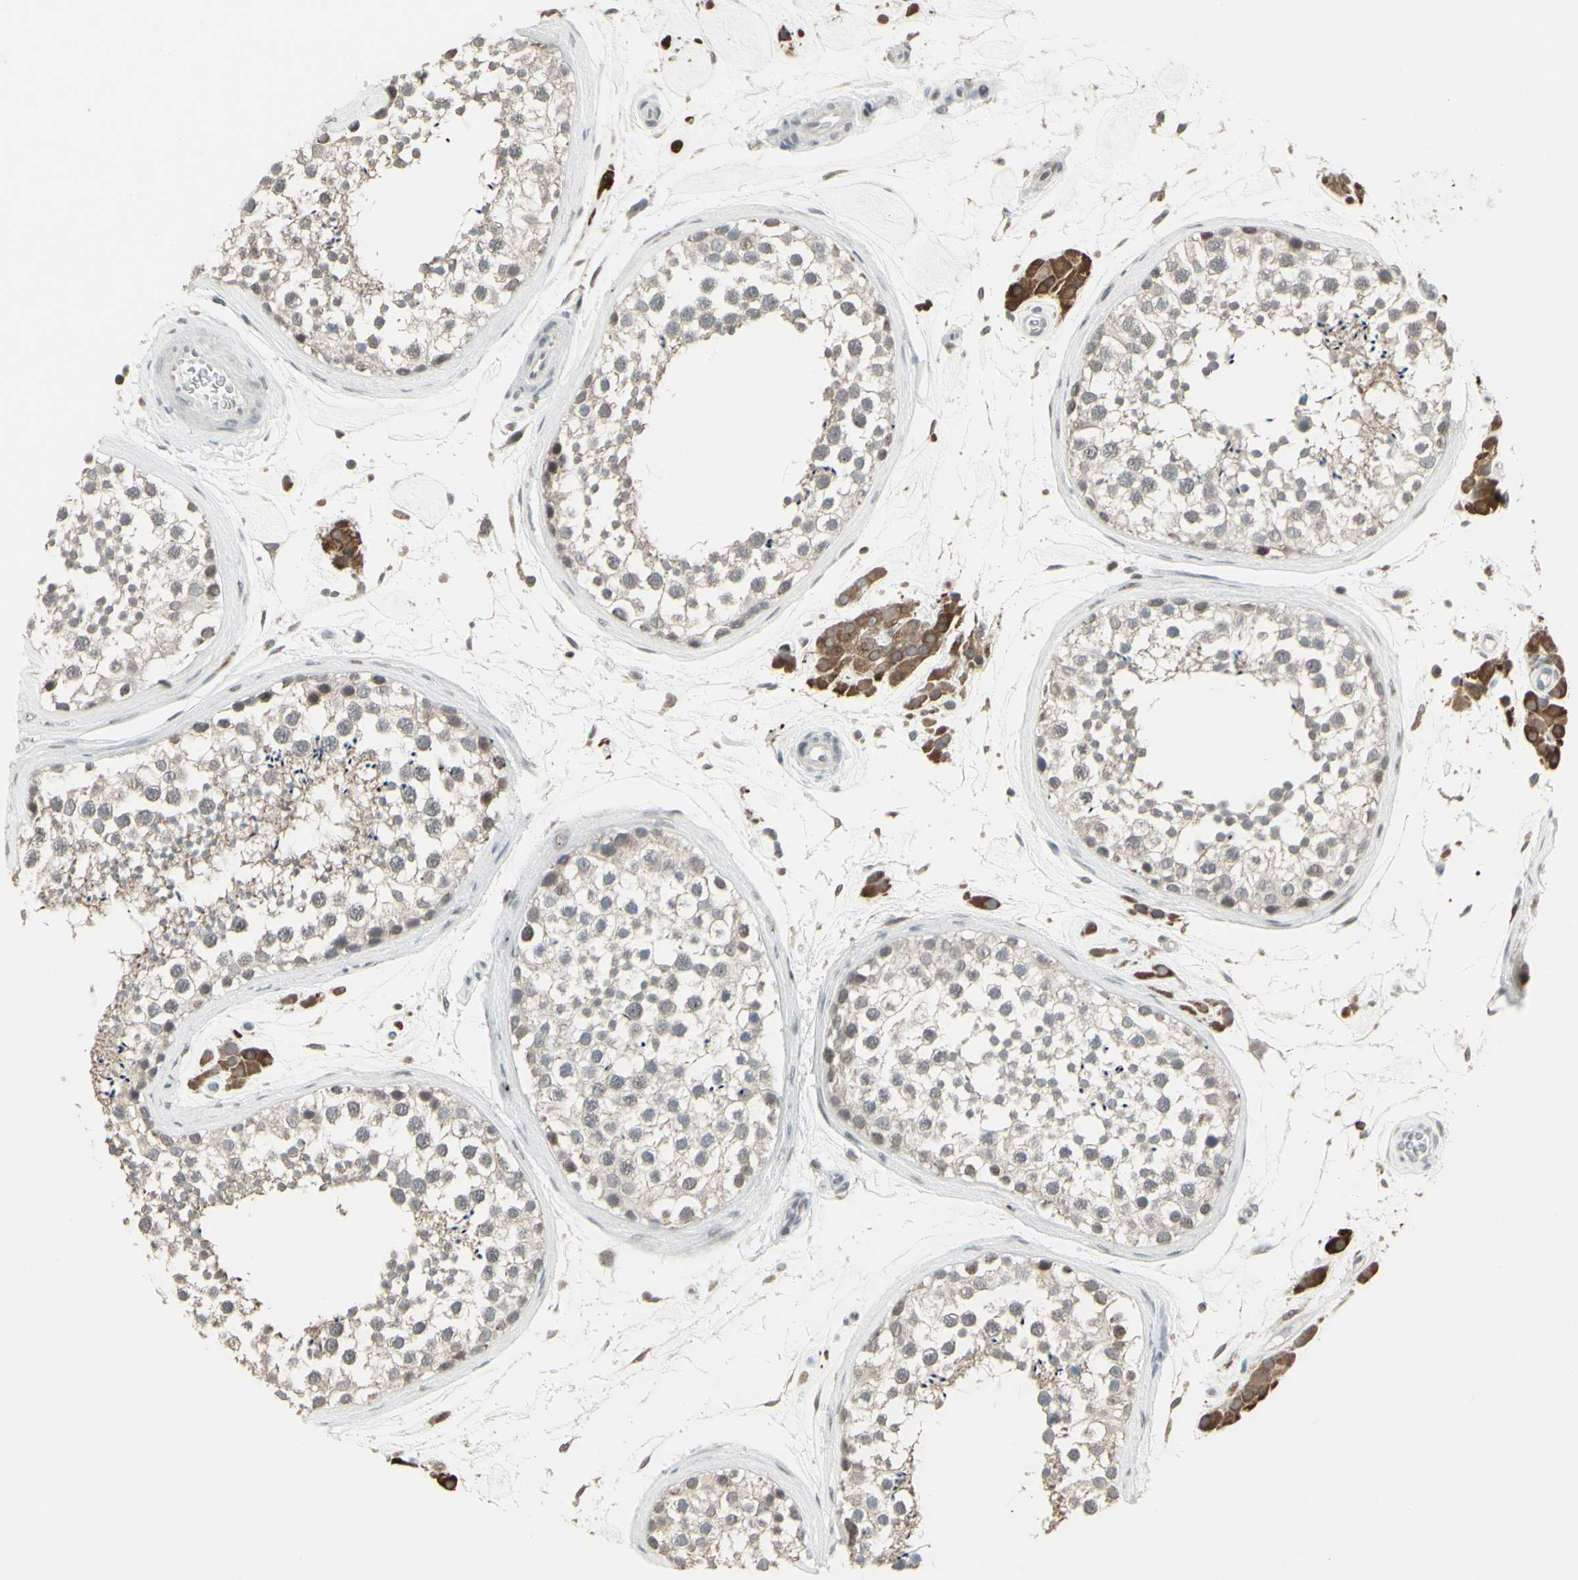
{"staining": {"intensity": "weak", "quantity": "25%-75%", "location": "cytoplasmic/membranous"}, "tissue": "testis", "cell_type": "Cells in seminiferous ducts", "image_type": "normal", "snomed": [{"axis": "morphology", "description": "Normal tissue, NOS"}, {"axis": "topography", "description": "Testis"}], "caption": "High-magnification brightfield microscopy of benign testis stained with DAB (brown) and counterstained with hematoxylin (blue). cells in seminiferous ducts exhibit weak cytoplasmic/membranous positivity is seen in about25%-75% of cells.", "gene": "SAMSN1", "patient": {"sex": "male", "age": 46}}